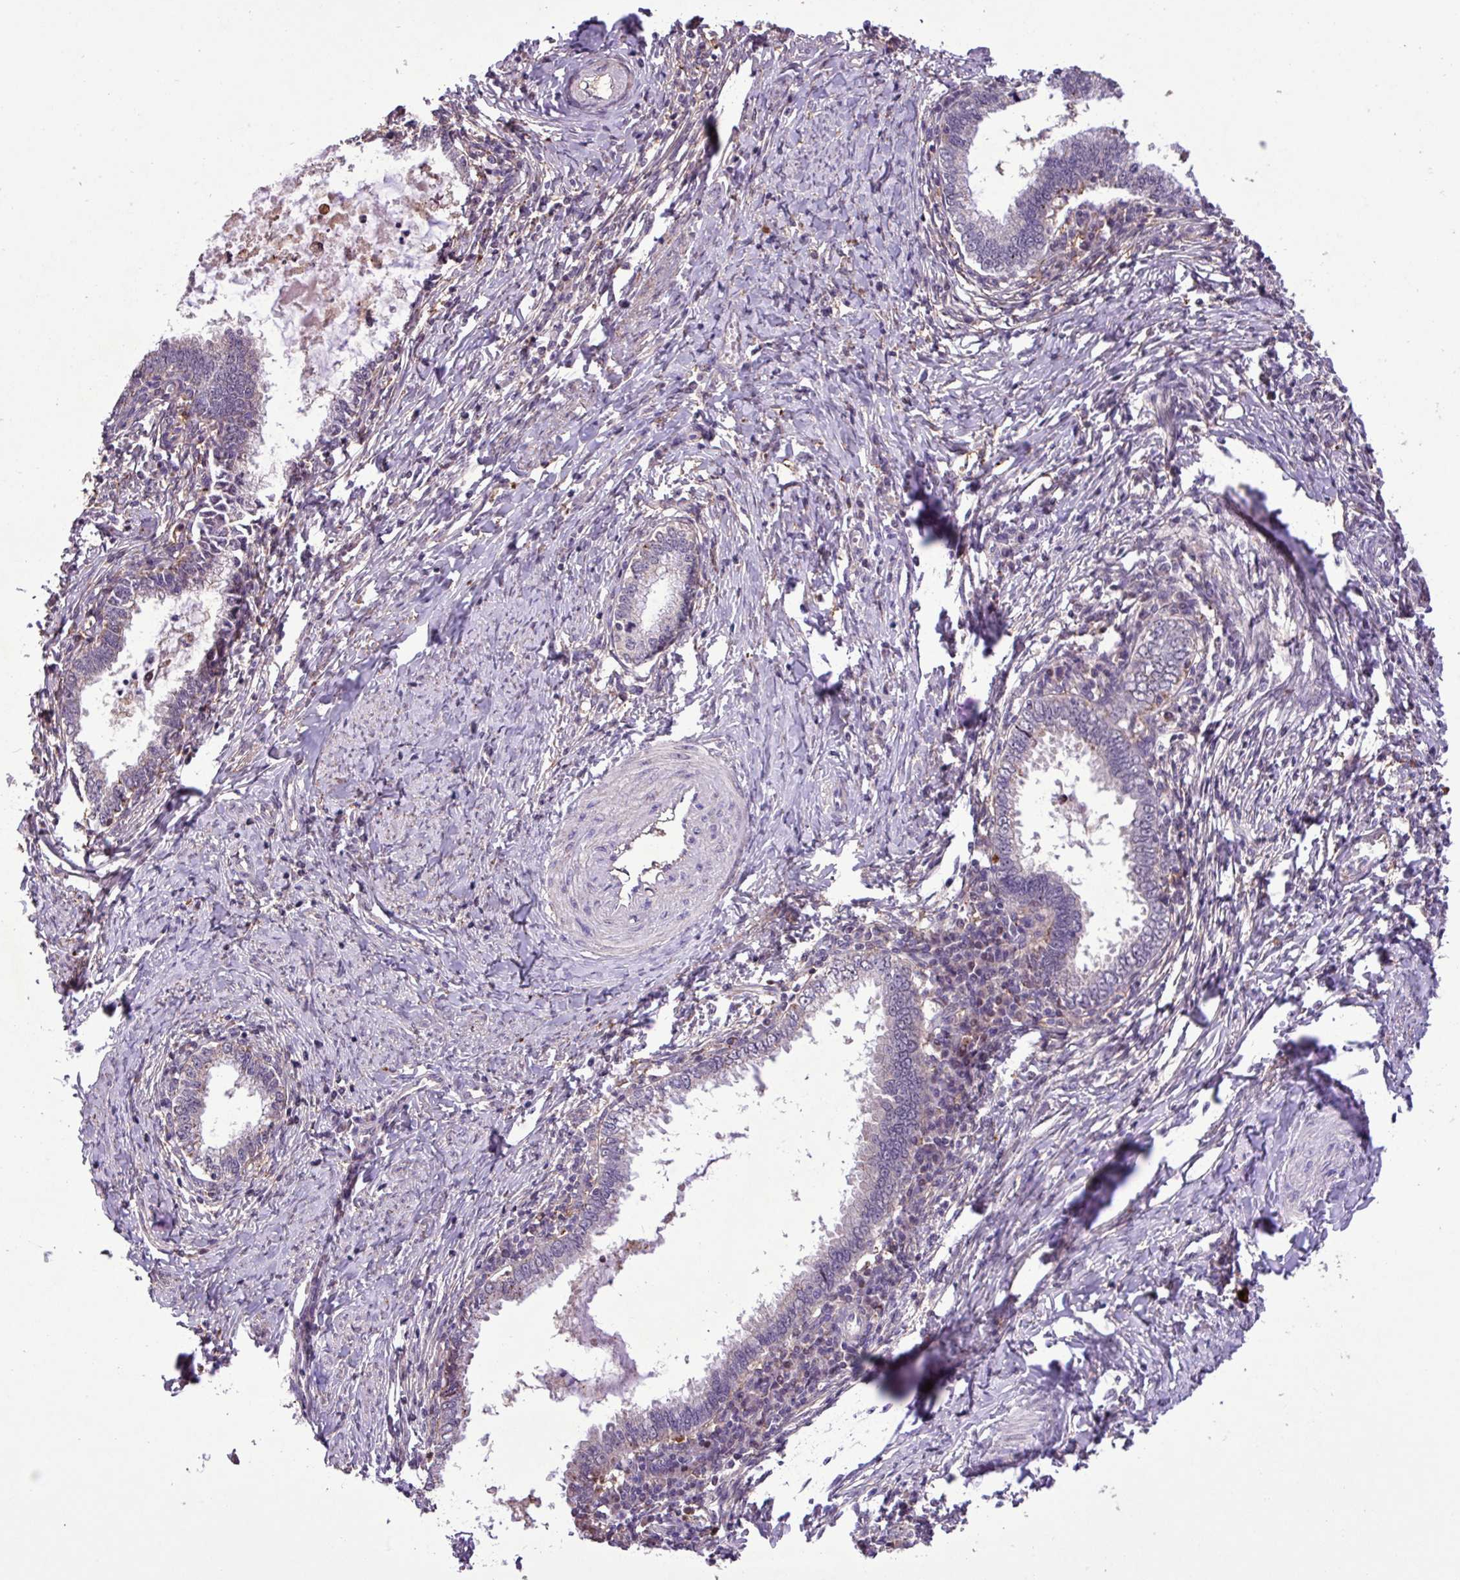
{"staining": {"intensity": "negative", "quantity": "none", "location": "none"}, "tissue": "cervical cancer", "cell_type": "Tumor cells", "image_type": "cancer", "snomed": [{"axis": "morphology", "description": "Adenocarcinoma, NOS"}, {"axis": "topography", "description": "Cervix"}], "caption": "Adenocarcinoma (cervical) was stained to show a protein in brown. There is no significant positivity in tumor cells.", "gene": "RPP25L", "patient": {"sex": "female", "age": 36}}